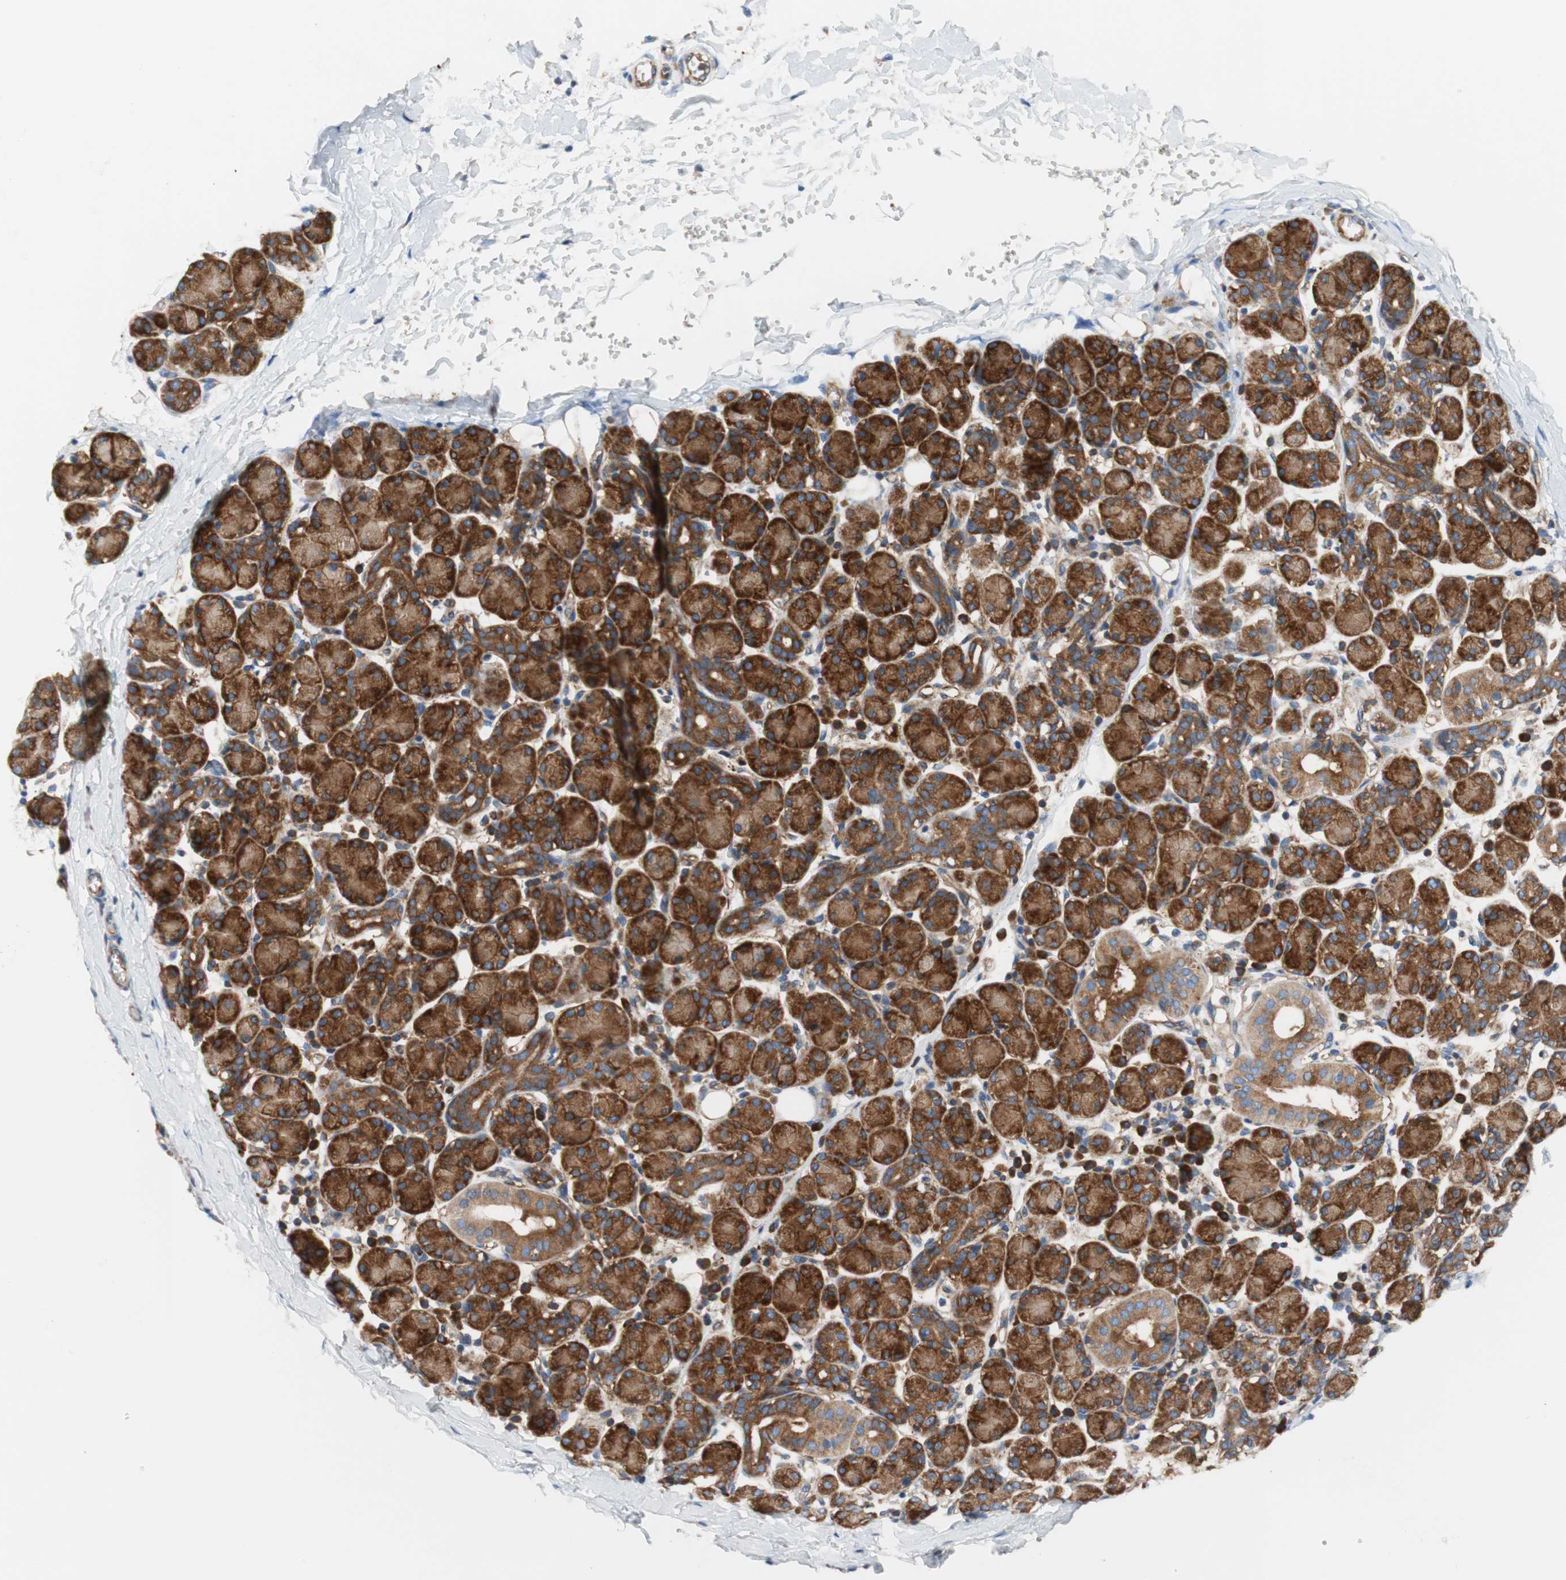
{"staining": {"intensity": "moderate", "quantity": ">75%", "location": "cytoplasmic/membranous"}, "tissue": "salivary gland", "cell_type": "Glandular cells", "image_type": "normal", "snomed": [{"axis": "morphology", "description": "Normal tissue, NOS"}, {"axis": "morphology", "description": "Inflammation, NOS"}, {"axis": "topography", "description": "Lymph node"}, {"axis": "topography", "description": "Salivary gland"}], "caption": "Glandular cells reveal medium levels of moderate cytoplasmic/membranous staining in approximately >75% of cells in unremarkable human salivary gland. The staining was performed using DAB, with brown indicating positive protein expression. Nuclei are stained blue with hematoxylin.", "gene": "STOM", "patient": {"sex": "male", "age": 3}}